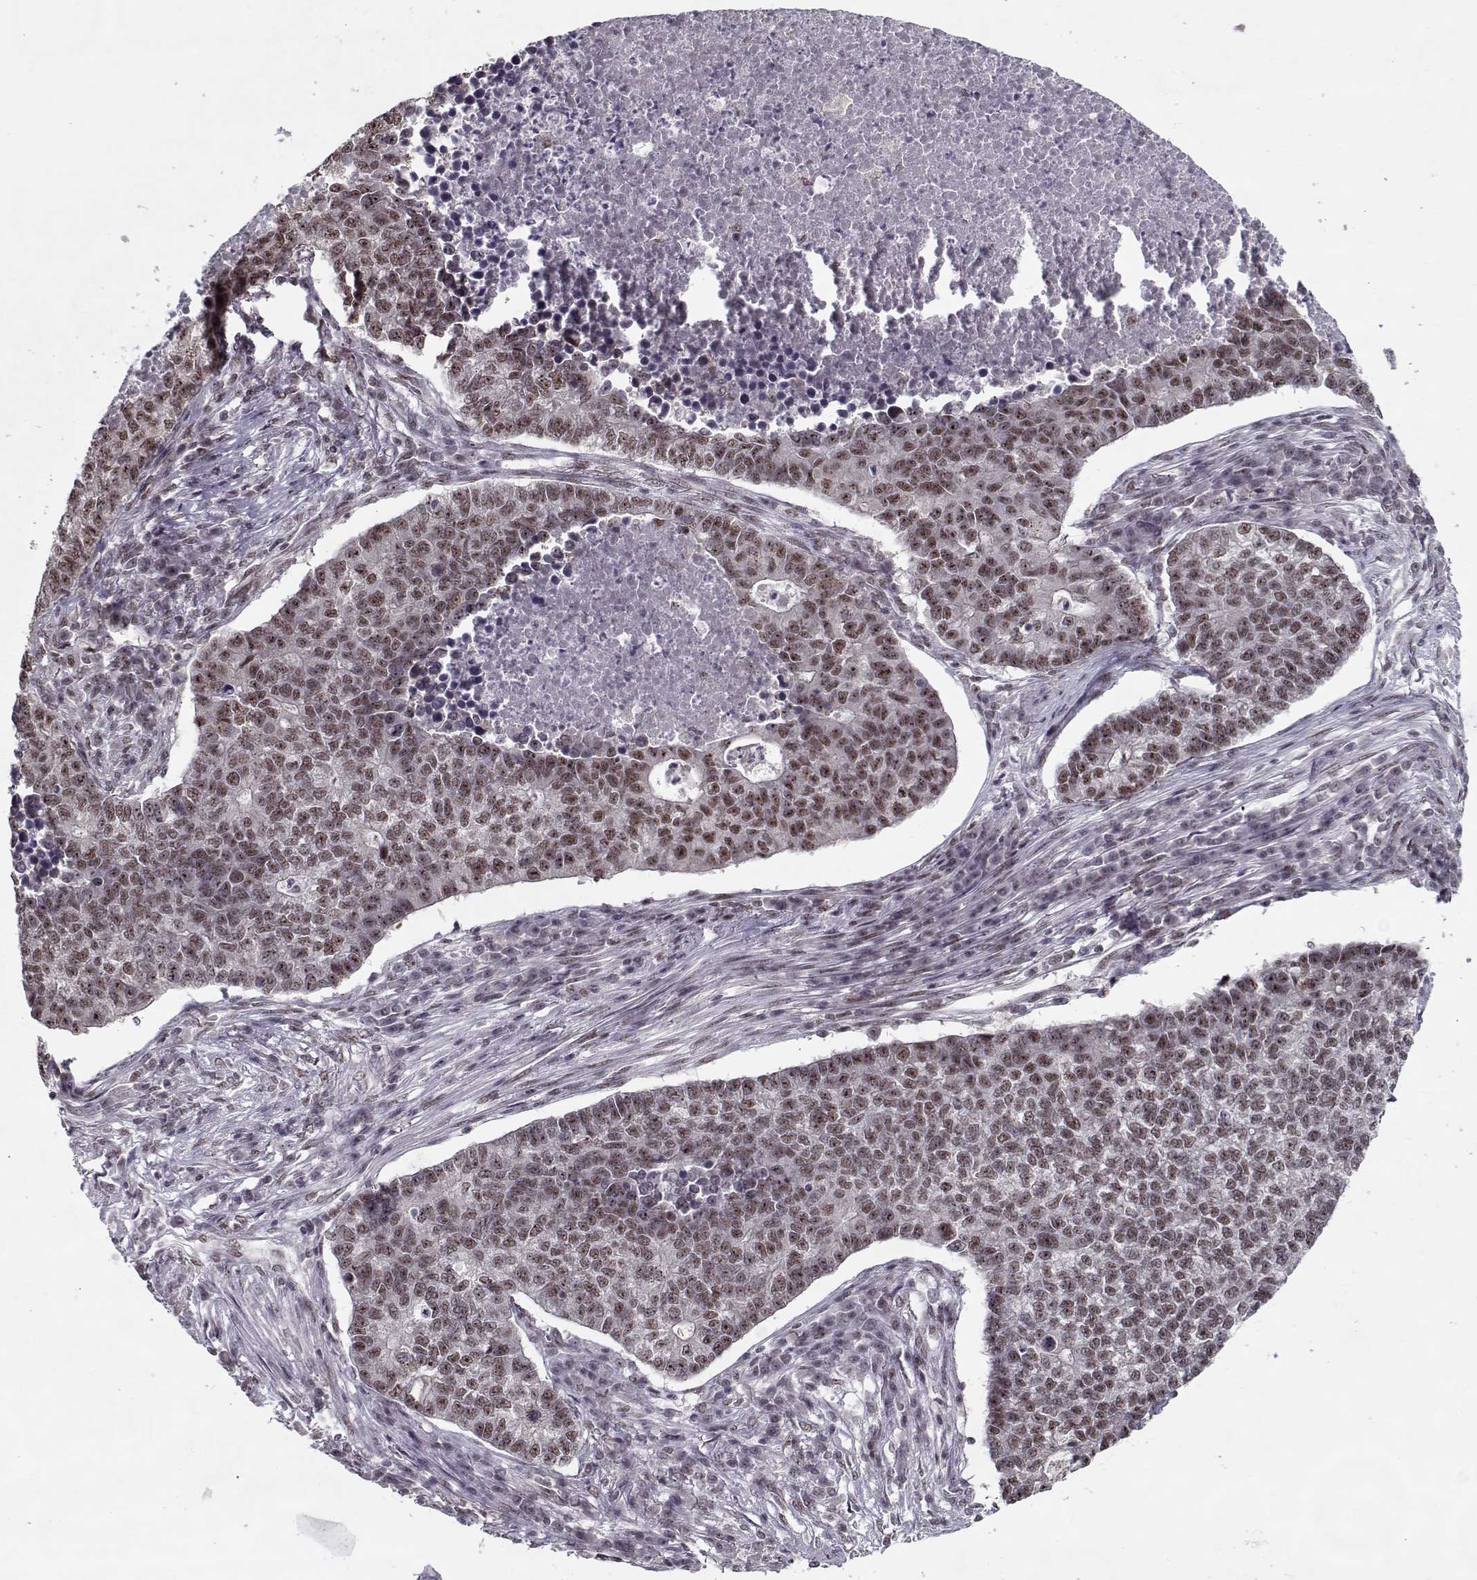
{"staining": {"intensity": "weak", "quantity": ">75%", "location": "nuclear"}, "tissue": "lung cancer", "cell_type": "Tumor cells", "image_type": "cancer", "snomed": [{"axis": "morphology", "description": "Adenocarcinoma, NOS"}, {"axis": "topography", "description": "Lung"}], "caption": "There is low levels of weak nuclear expression in tumor cells of lung adenocarcinoma, as demonstrated by immunohistochemical staining (brown color).", "gene": "TESPA1", "patient": {"sex": "male", "age": 57}}